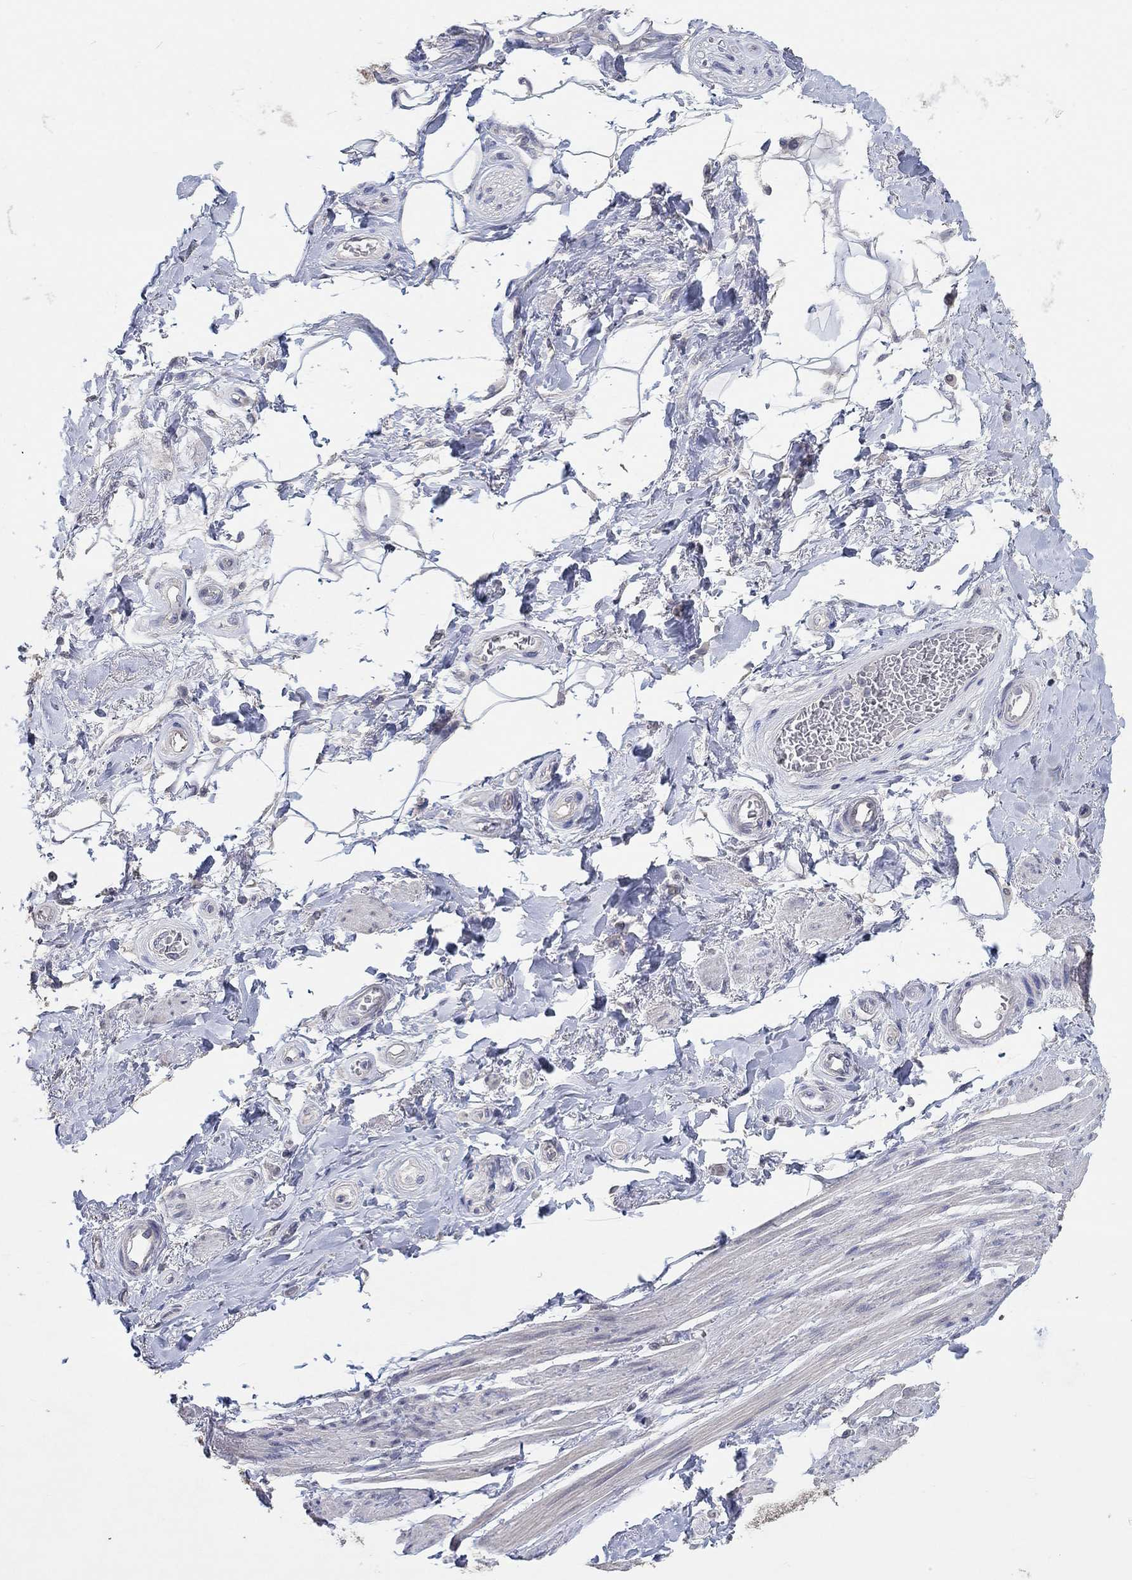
{"staining": {"intensity": "negative", "quantity": "none", "location": "none"}, "tissue": "adipose tissue", "cell_type": "Adipocytes", "image_type": "normal", "snomed": [{"axis": "morphology", "description": "Normal tissue, NOS"}, {"axis": "topography", "description": "Skeletal muscle"}, {"axis": "topography", "description": "Anal"}, {"axis": "topography", "description": "Peripheral nerve tissue"}], "caption": "This is an IHC photomicrograph of unremarkable human adipose tissue. There is no expression in adipocytes.", "gene": "PNMA5", "patient": {"sex": "male", "age": 53}}